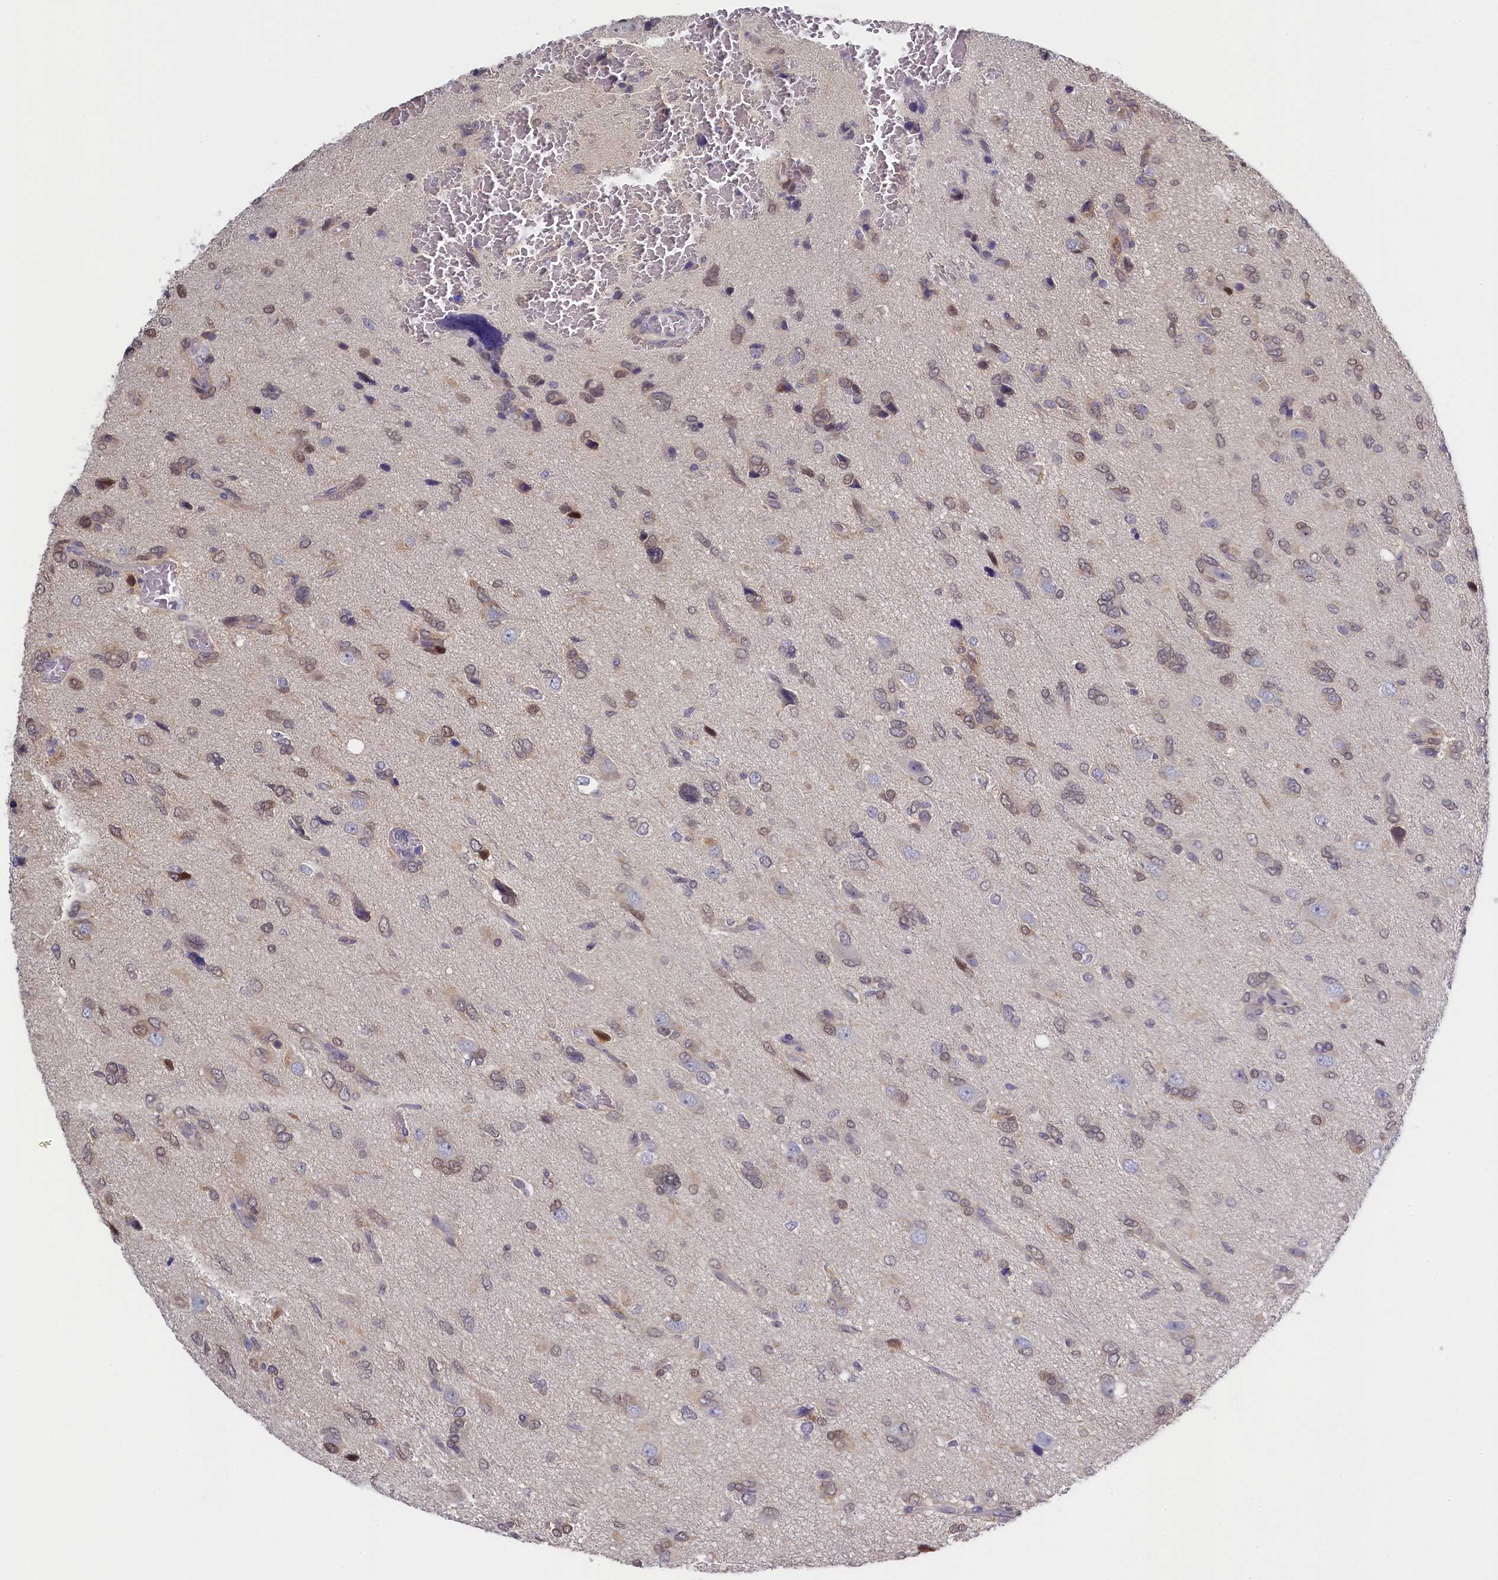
{"staining": {"intensity": "weak", "quantity": "25%-75%", "location": "nuclear"}, "tissue": "glioma", "cell_type": "Tumor cells", "image_type": "cancer", "snomed": [{"axis": "morphology", "description": "Glioma, malignant, High grade"}, {"axis": "topography", "description": "Brain"}], "caption": "About 25%-75% of tumor cells in human glioma display weak nuclear protein staining as visualized by brown immunohistochemical staining.", "gene": "C11orf54", "patient": {"sex": "female", "age": 59}}